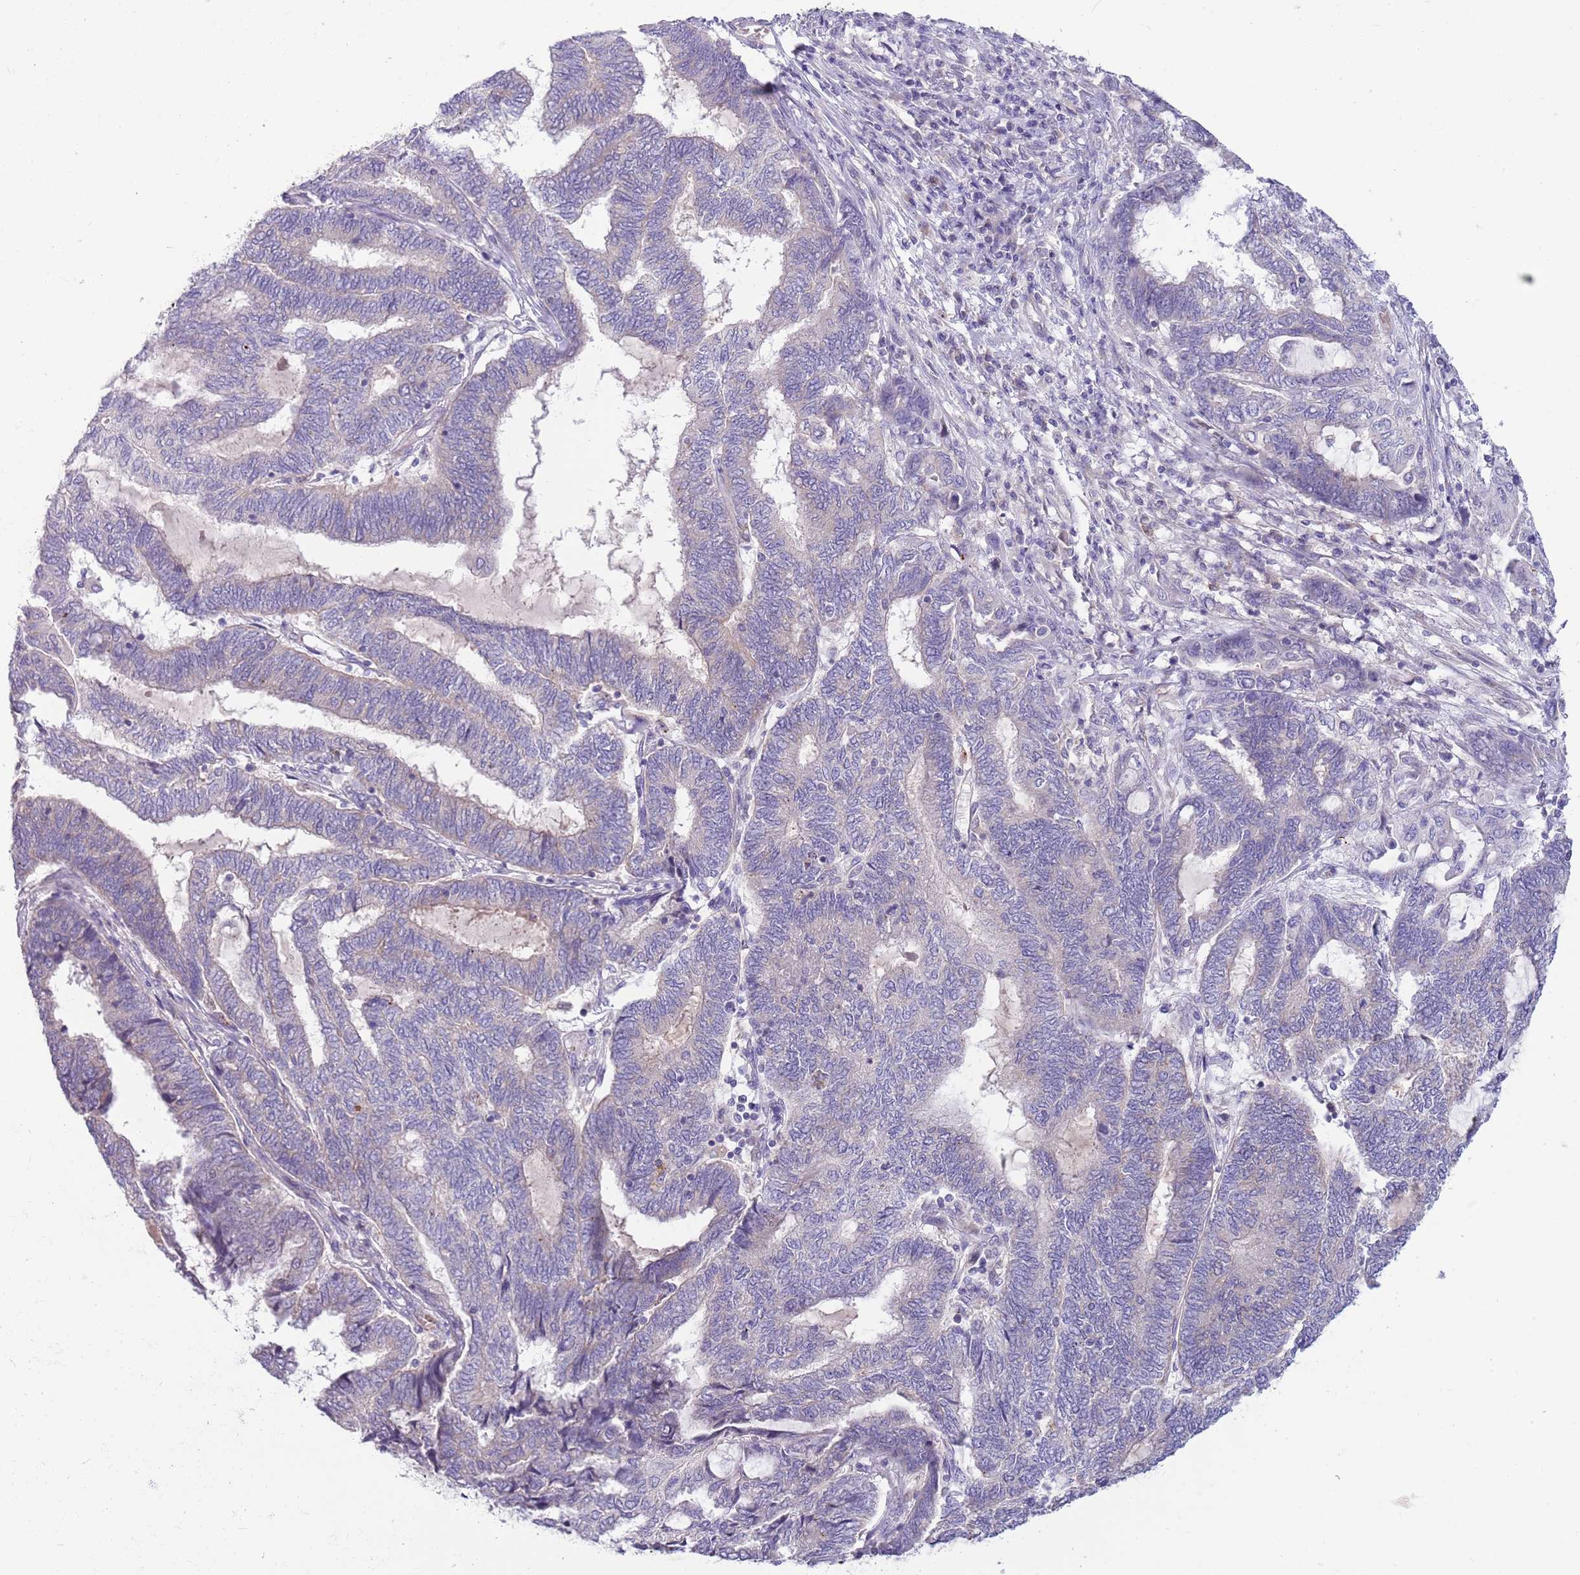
{"staining": {"intensity": "negative", "quantity": "none", "location": "none"}, "tissue": "endometrial cancer", "cell_type": "Tumor cells", "image_type": "cancer", "snomed": [{"axis": "morphology", "description": "Adenocarcinoma, NOS"}, {"axis": "topography", "description": "Uterus"}, {"axis": "topography", "description": "Endometrium"}], "caption": "Immunohistochemical staining of human endometrial cancer (adenocarcinoma) demonstrates no significant positivity in tumor cells. (Immunohistochemistry (ihc), brightfield microscopy, high magnification).", "gene": "DDHD1", "patient": {"sex": "female", "age": 70}}